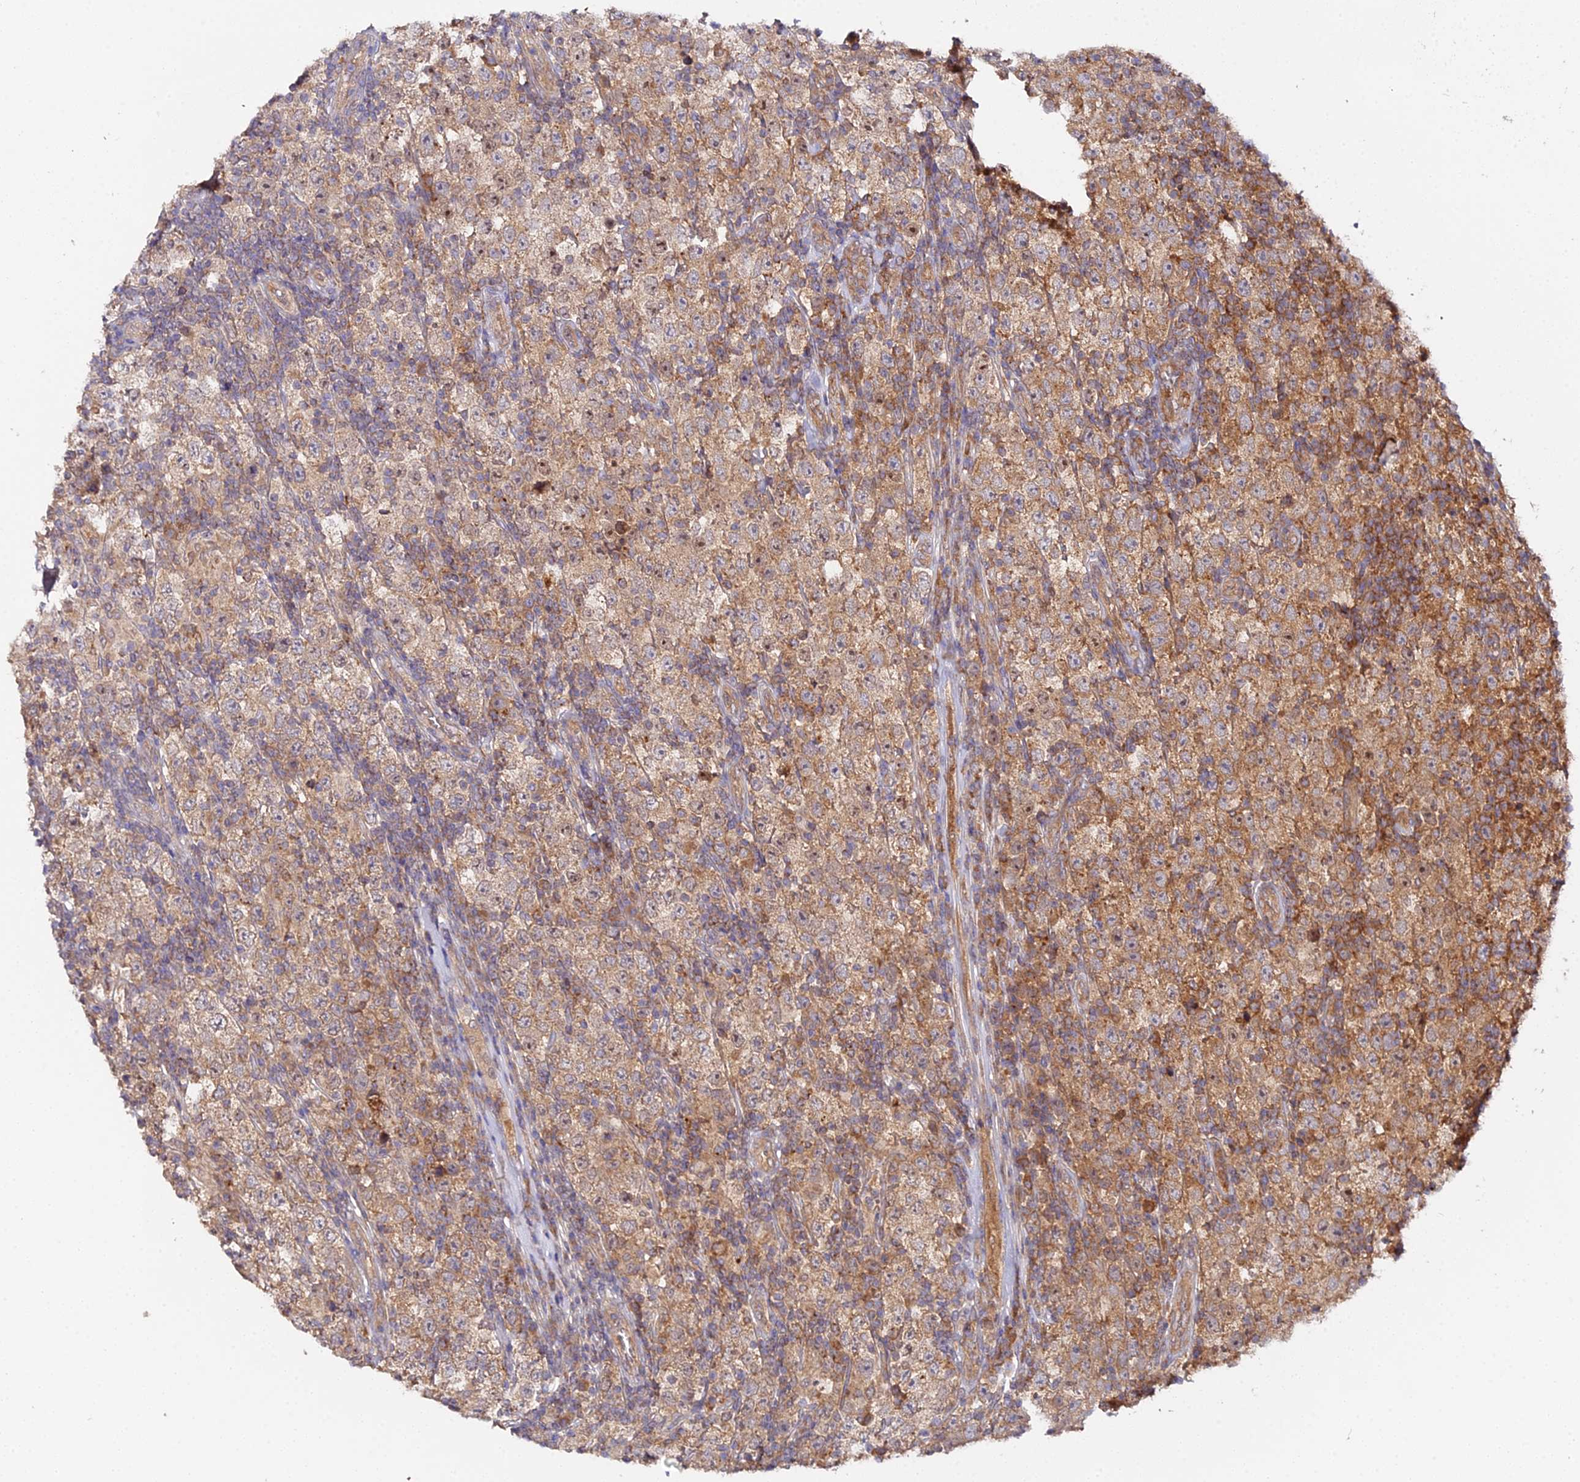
{"staining": {"intensity": "moderate", "quantity": ">75%", "location": "cytoplasmic/membranous"}, "tissue": "testis cancer", "cell_type": "Tumor cells", "image_type": "cancer", "snomed": [{"axis": "morphology", "description": "Normal tissue, NOS"}, {"axis": "morphology", "description": "Urothelial carcinoma, High grade"}, {"axis": "morphology", "description": "Seminoma, NOS"}, {"axis": "morphology", "description": "Carcinoma, Embryonal, NOS"}, {"axis": "topography", "description": "Urinary bladder"}, {"axis": "topography", "description": "Testis"}], "caption": "The photomicrograph demonstrates a brown stain indicating the presence of a protein in the cytoplasmic/membranous of tumor cells in testis cancer (urothelial carcinoma (high-grade)). Immunohistochemistry (ihc) stains the protein in brown and the nuclei are stained blue.", "gene": "TRIM26", "patient": {"sex": "male", "age": 41}}